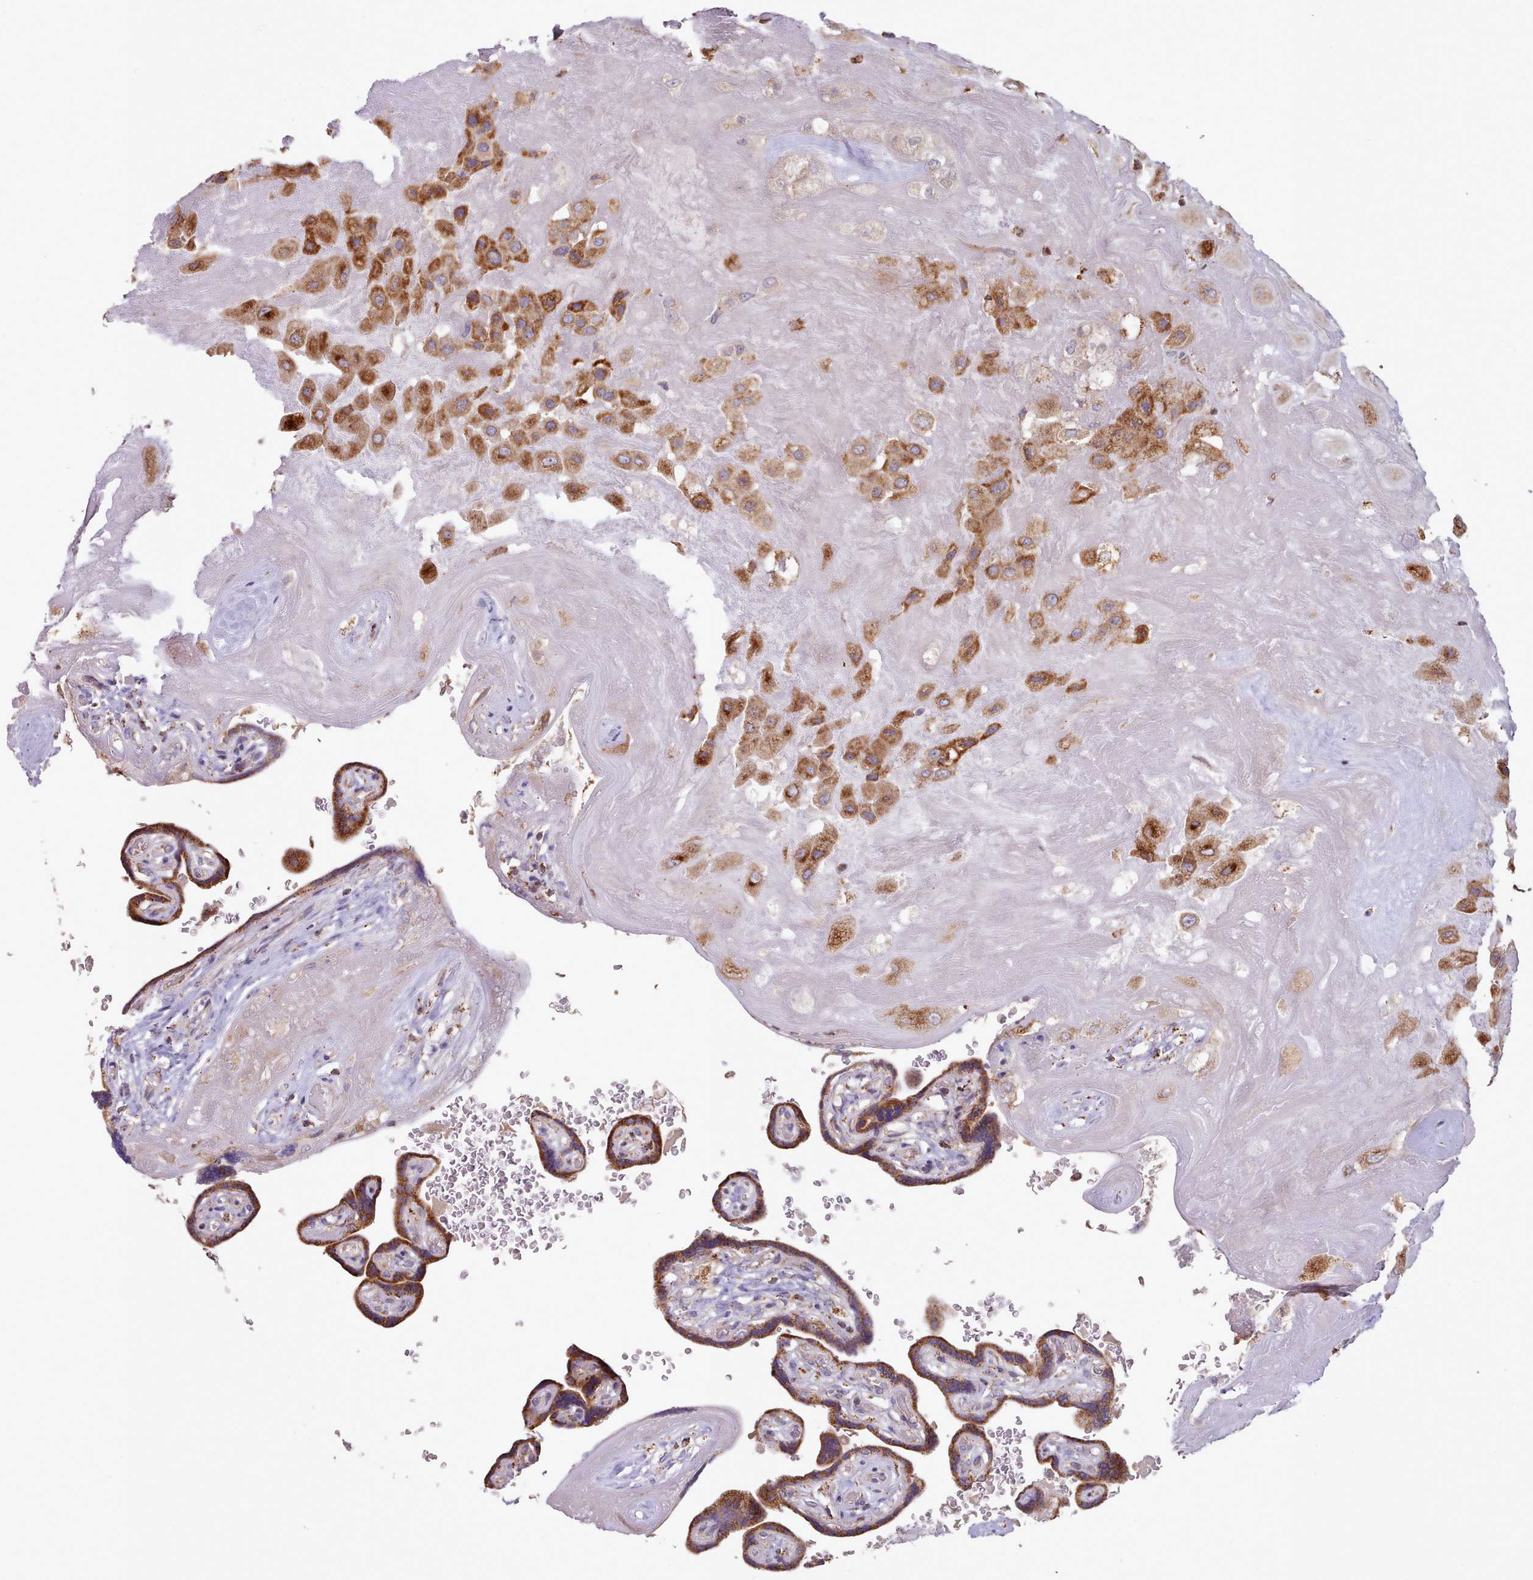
{"staining": {"intensity": "strong", "quantity": ">75%", "location": "cytoplasmic/membranous"}, "tissue": "placenta", "cell_type": "Decidual cells", "image_type": "normal", "snomed": [{"axis": "morphology", "description": "Normal tissue, NOS"}, {"axis": "topography", "description": "Placenta"}], "caption": "This micrograph demonstrates immunohistochemistry staining of unremarkable human placenta, with high strong cytoplasmic/membranous staining in about >75% of decidual cells.", "gene": "HSDL2", "patient": {"sex": "female", "age": 32}}